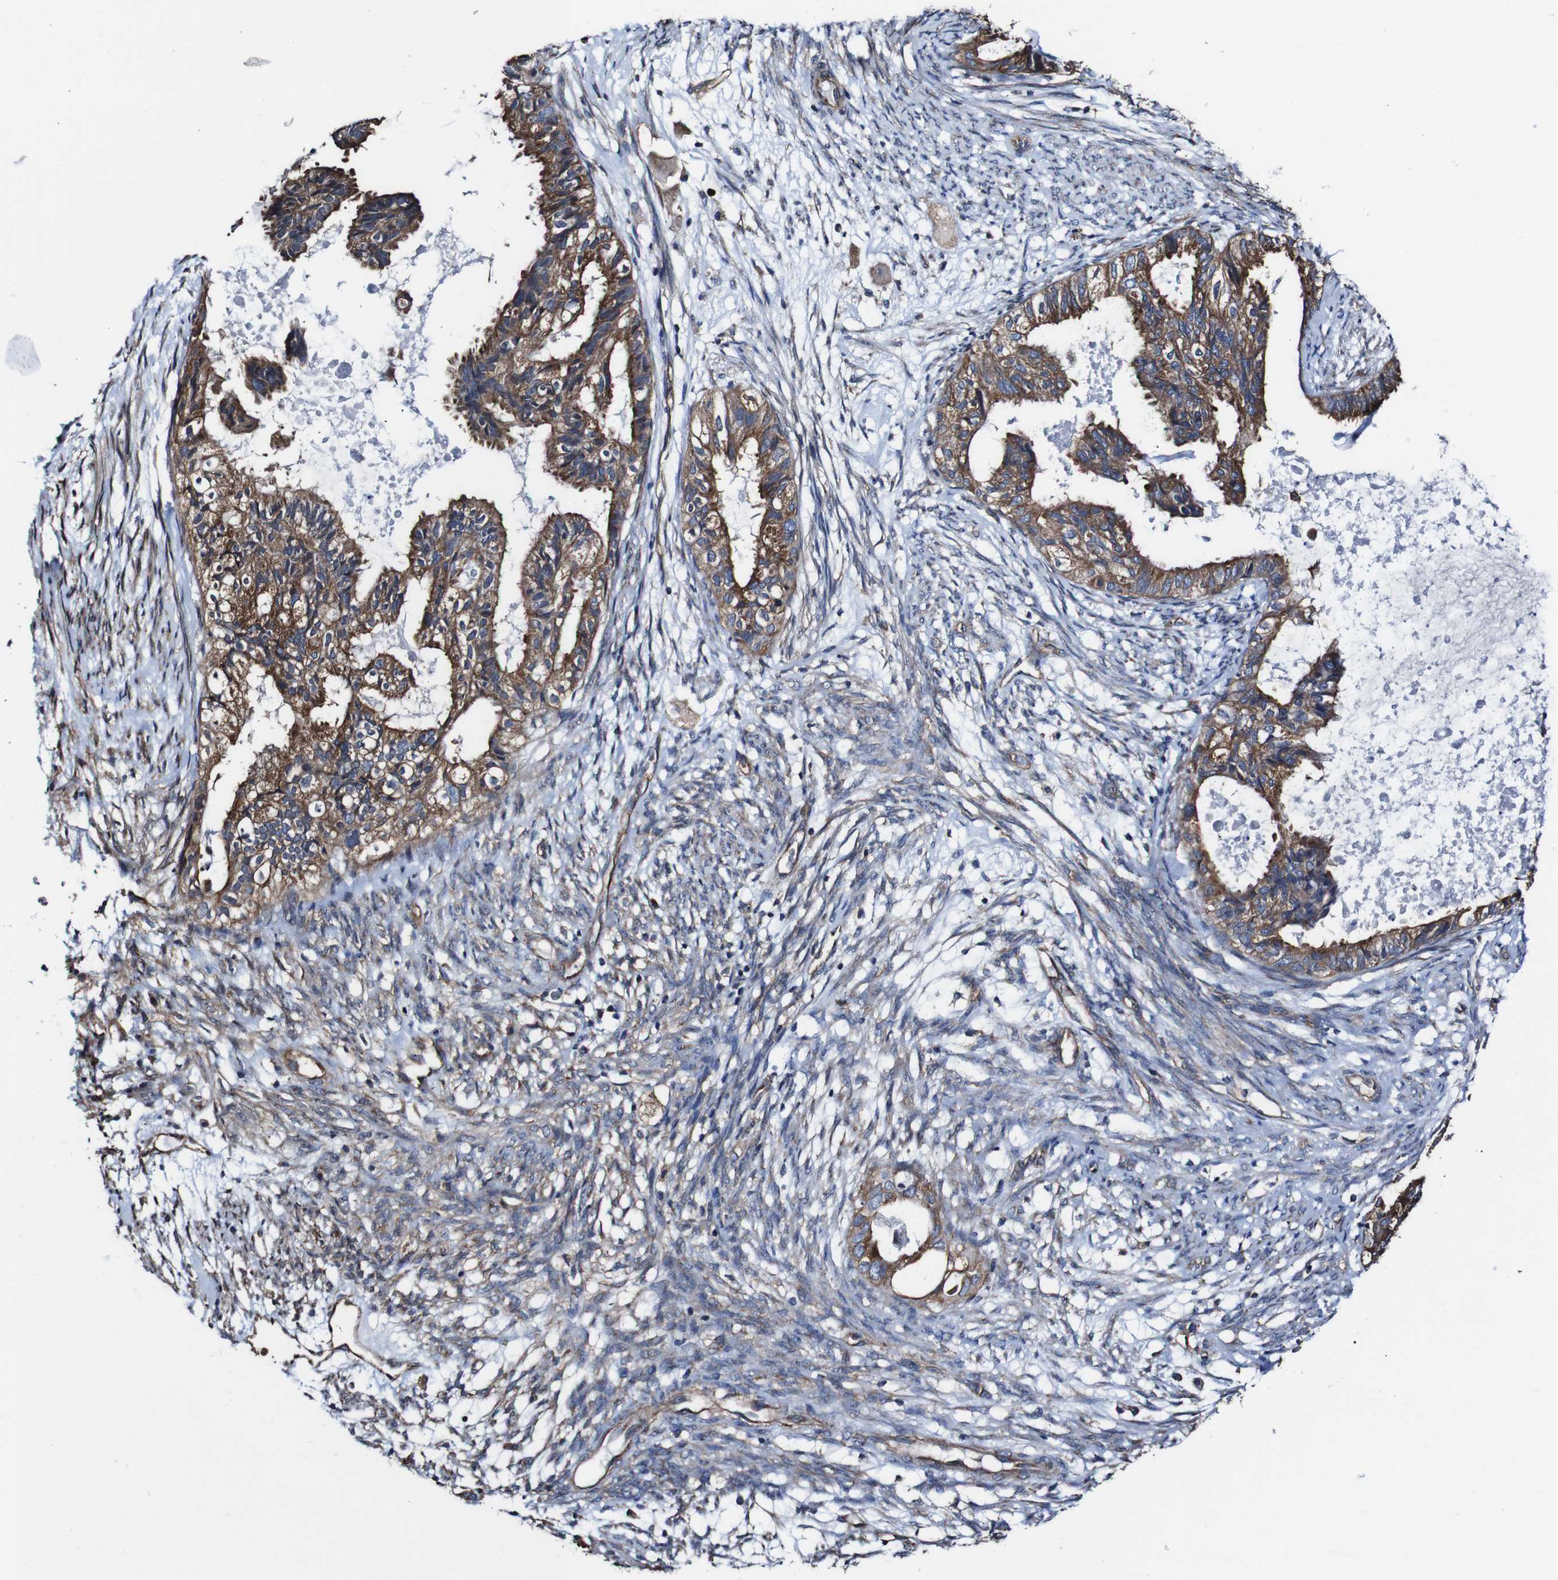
{"staining": {"intensity": "strong", "quantity": "25%-75%", "location": "cytoplasmic/membranous"}, "tissue": "cervical cancer", "cell_type": "Tumor cells", "image_type": "cancer", "snomed": [{"axis": "morphology", "description": "Normal tissue, NOS"}, {"axis": "morphology", "description": "Adenocarcinoma, NOS"}, {"axis": "topography", "description": "Cervix"}, {"axis": "topography", "description": "Endometrium"}], "caption": "Immunohistochemical staining of human cervical adenocarcinoma shows high levels of strong cytoplasmic/membranous positivity in approximately 25%-75% of tumor cells.", "gene": "CSF1R", "patient": {"sex": "female", "age": 86}}